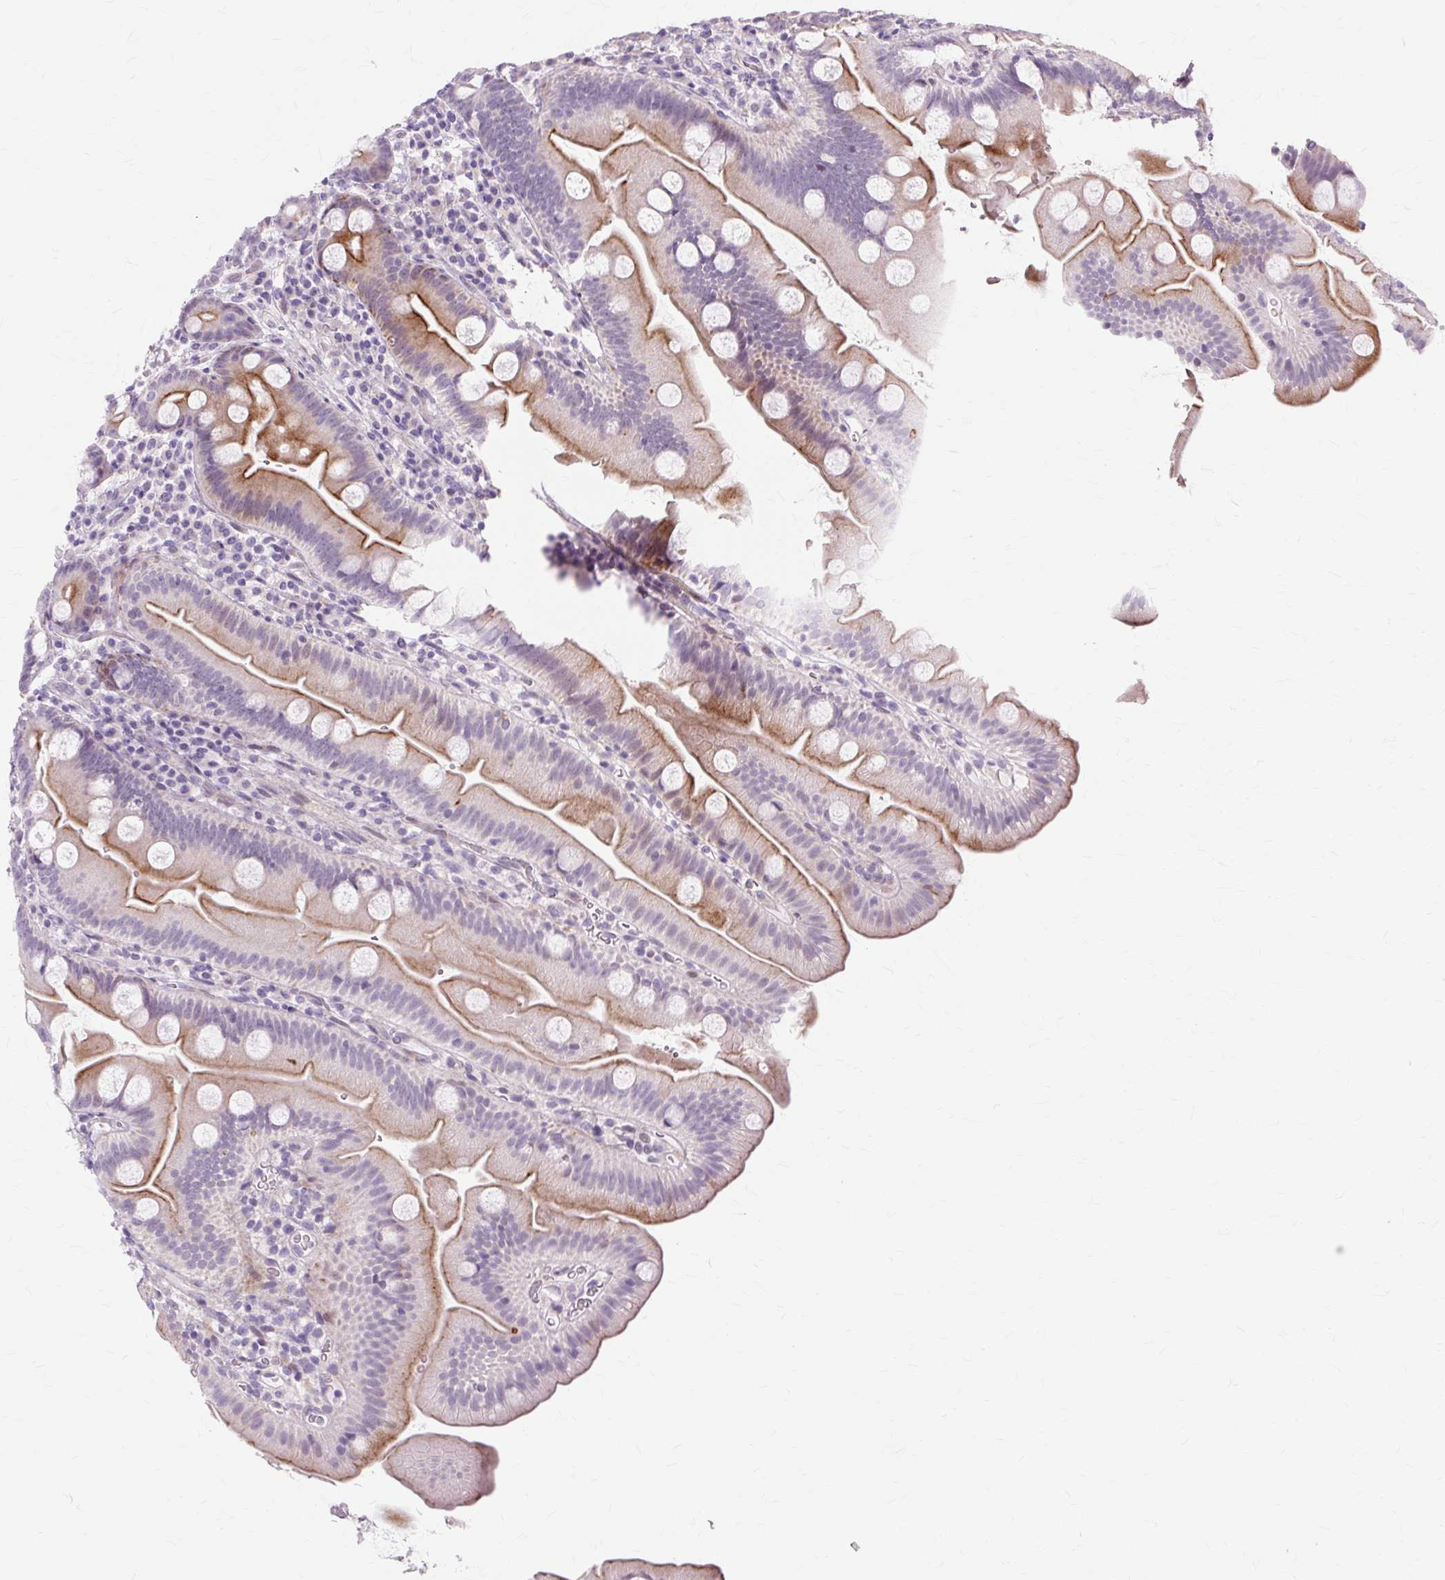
{"staining": {"intensity": "moderate", "quantity": "25%-75%", "location": "cytoplasmic/membranous"}, "tissue": "small intestine", "cell_type": "Glandular cells", "image_type": "normal", "snomed": [{"axis": "morphology", "description": "Normal tissue, NOS"}, {"axis": "topography", "description": "Small intestine"}], "caption": "IHC micrograph of unremarkable small intestine: small intestine stained using immunohistochemistry demonstrates medium levels of moderate protein expression localized specifically in the cytoplasmic/membranous of glandular cells, appearing as a cytoplasmic/membranous brown color.", "gene": "IRX2", "patient": {"sex": "female", "age": 68}}